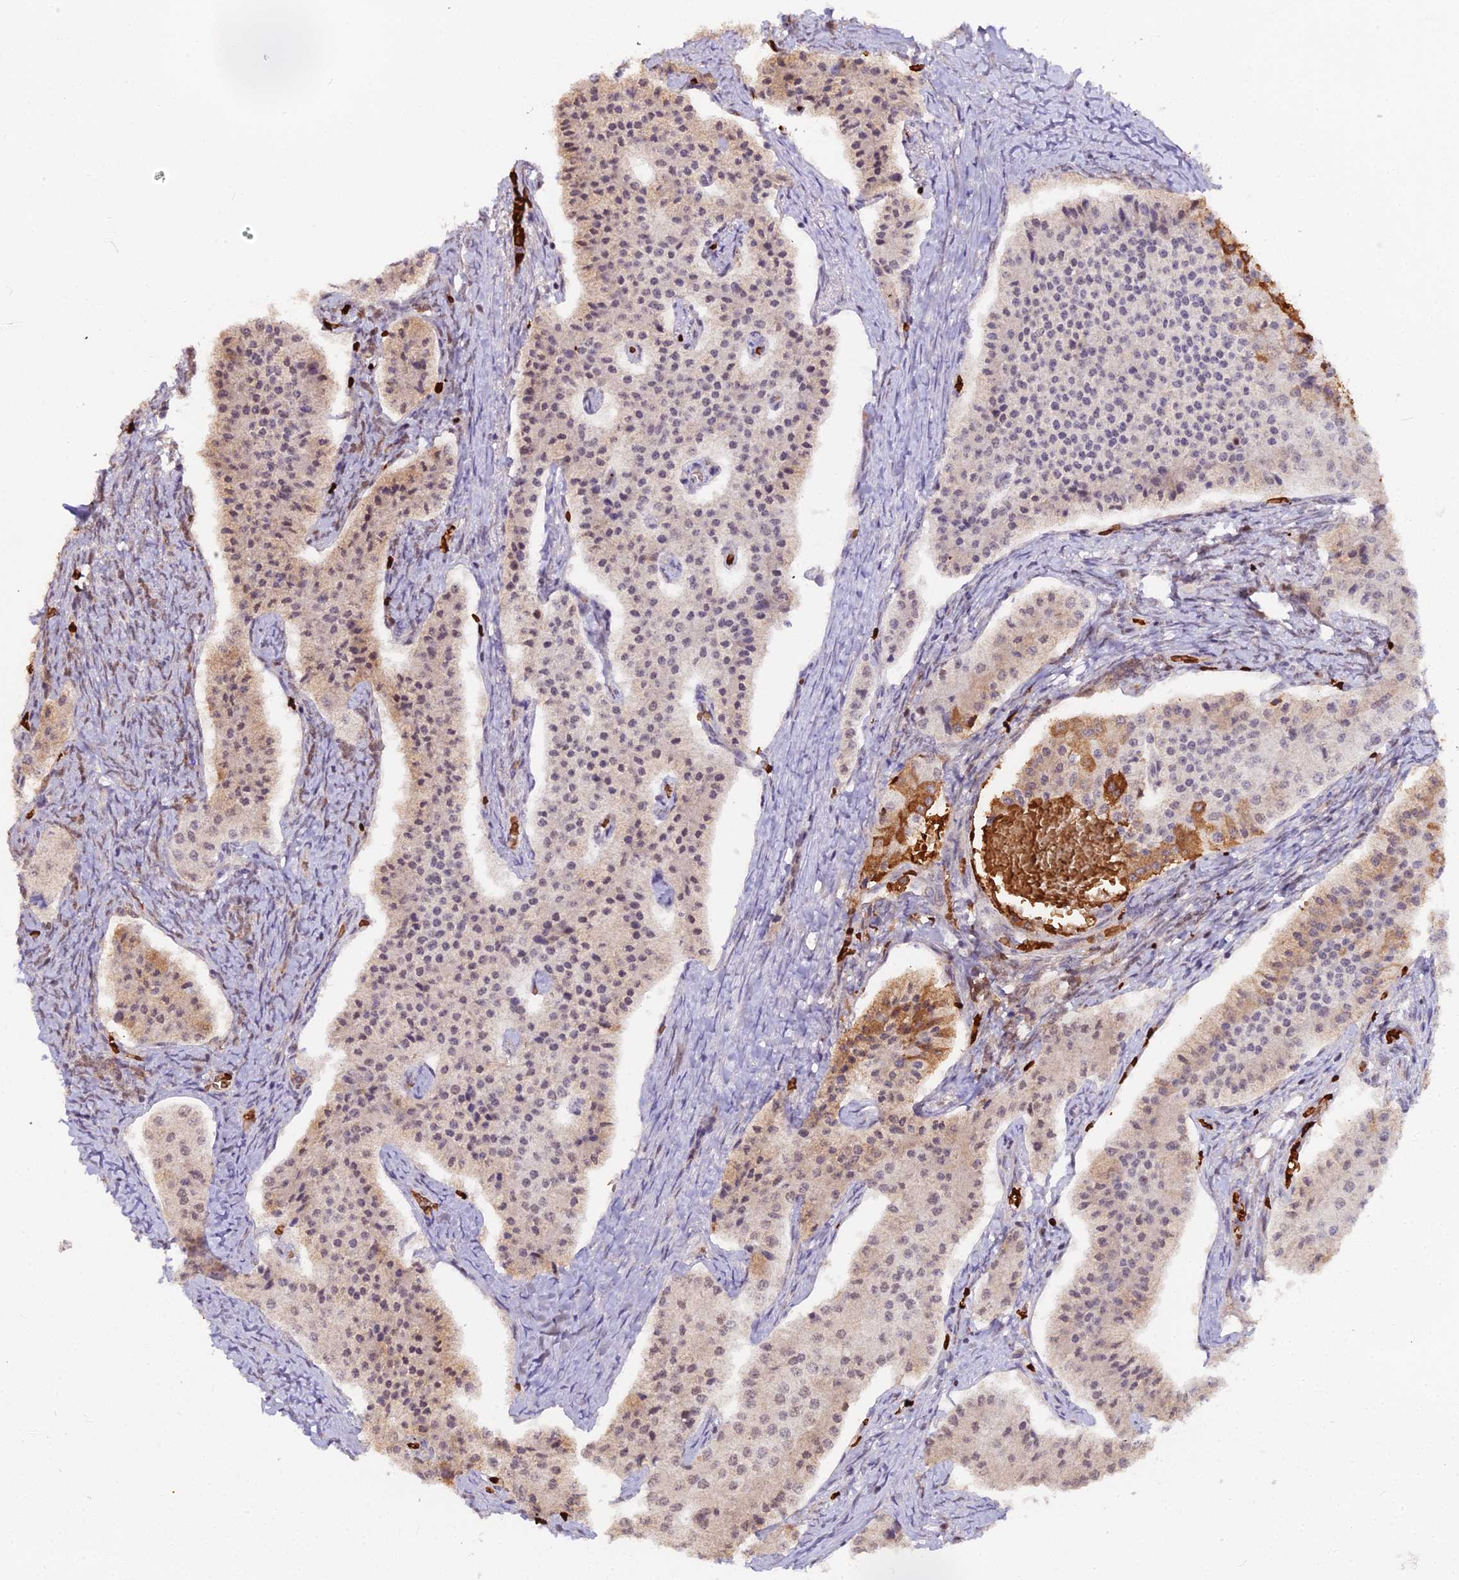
{"staining": {"intensity": "weak", "quantity": "<25%", "location": "cytoplasmic/membranous,nuclear"}, "tissue": "carcinoid", "cell_type": "Tumor cells", "image_type": "cancer", "snomed": [{"axis": "morphology", "description": "Carcinoid, malignant, NOS"}, {"axis": "topography", "description": "Colon"}], "caption": "Immunohistochemical staining of human malignant carcinoid shows no significant expression in tumor cells.", "gene": "ZDBF2", "patient": {"sex": "female", "age": 52}}